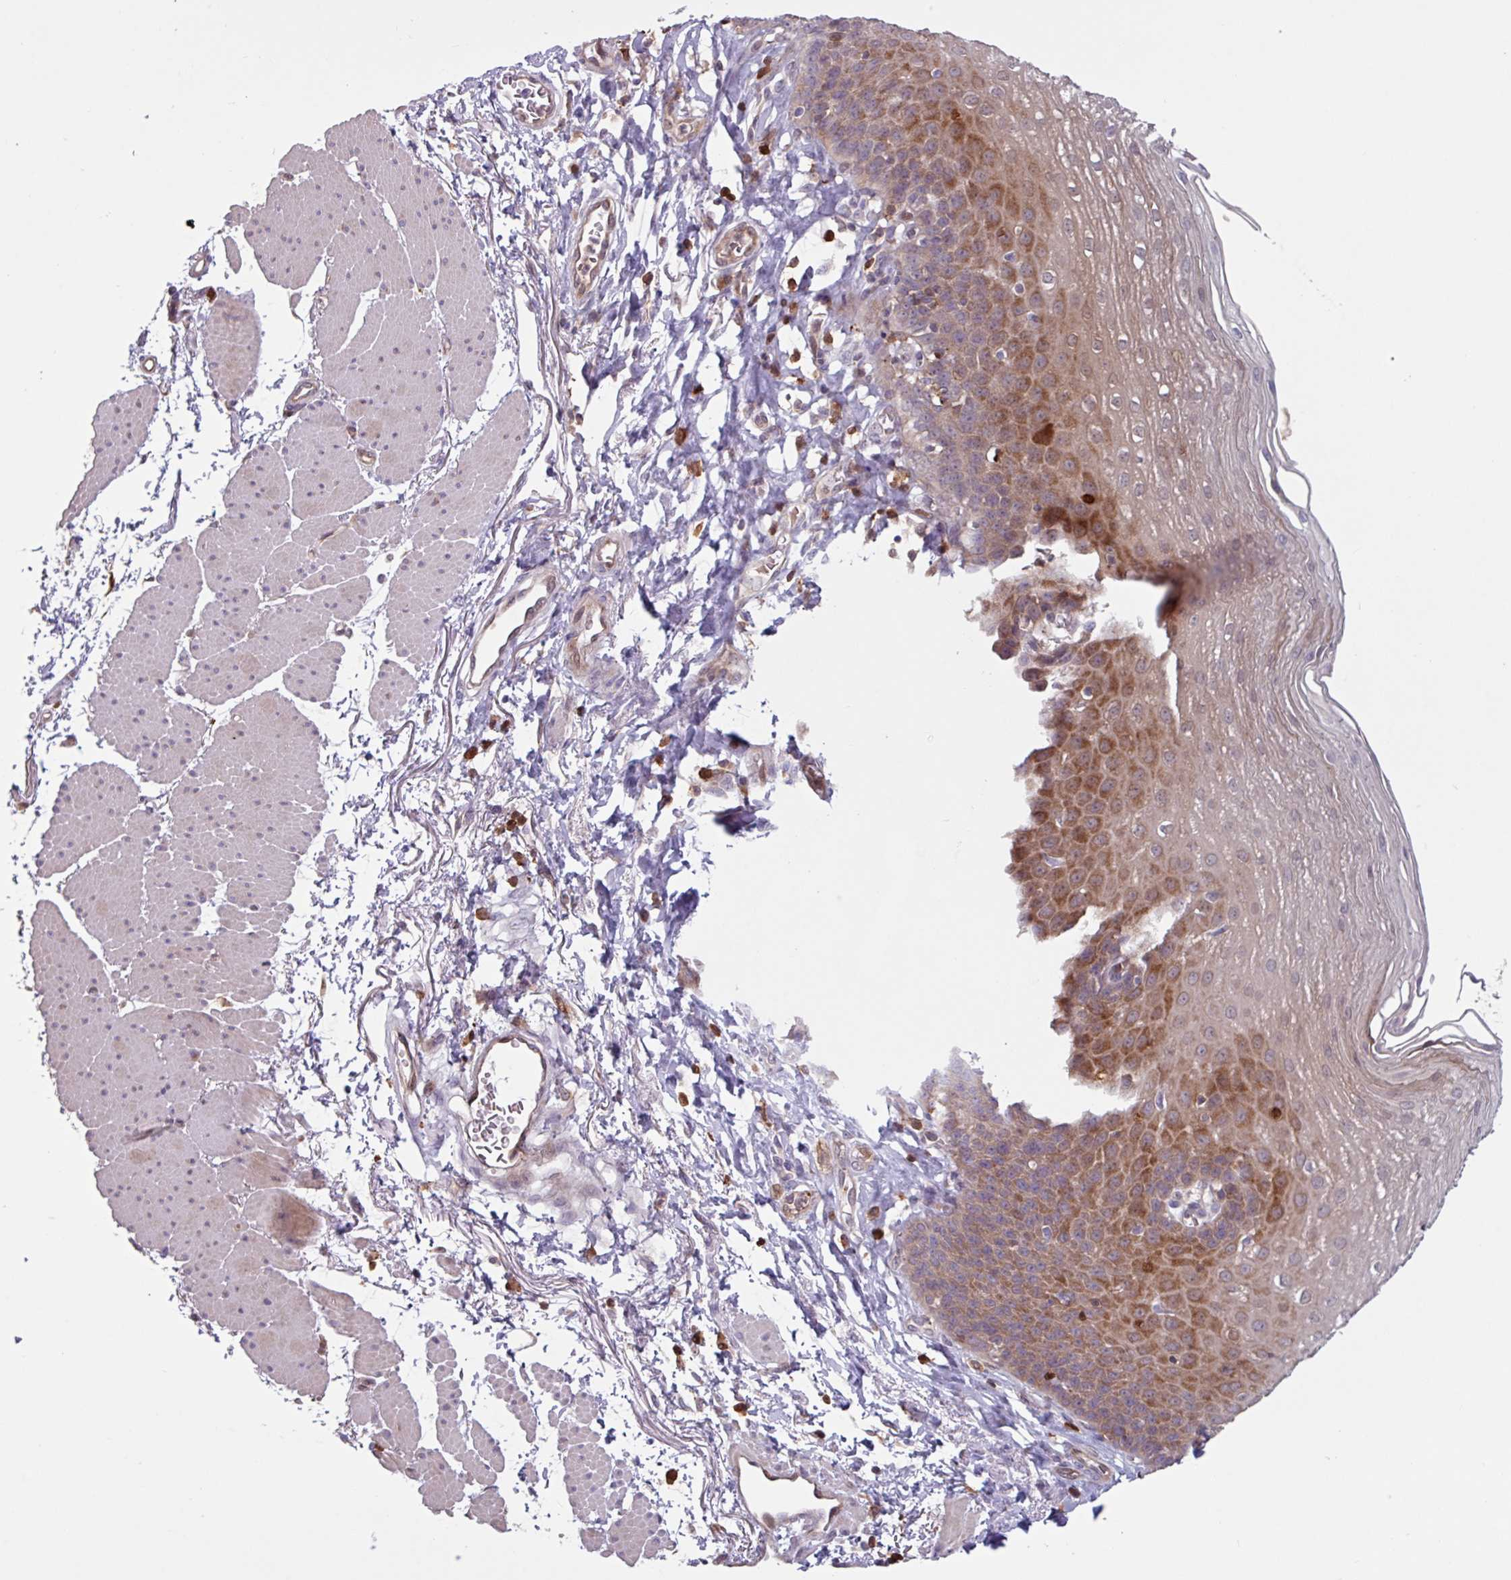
{"staining": {"intensity": "moderate", "quantity": ">75%", "location": "cytoplasmic/membranous,nuclear"}, "tissue": "esophagus", "cell_type": "Squamous epithelial cells", "image_type": "normal", "snomed": [{"axis": "morphology", "description": "Normal tissue, NOS"}, {"axis": "topography", "description": "Esophagus"}], "caption": "A brown stain highlights moderate cytoplasmic/membranous,nuclear expression of a protein in squamous epithelial cells of unremarkable esophagus.", "gene": "SEC61G", "patient": {"sex": "female", "age": 81}}